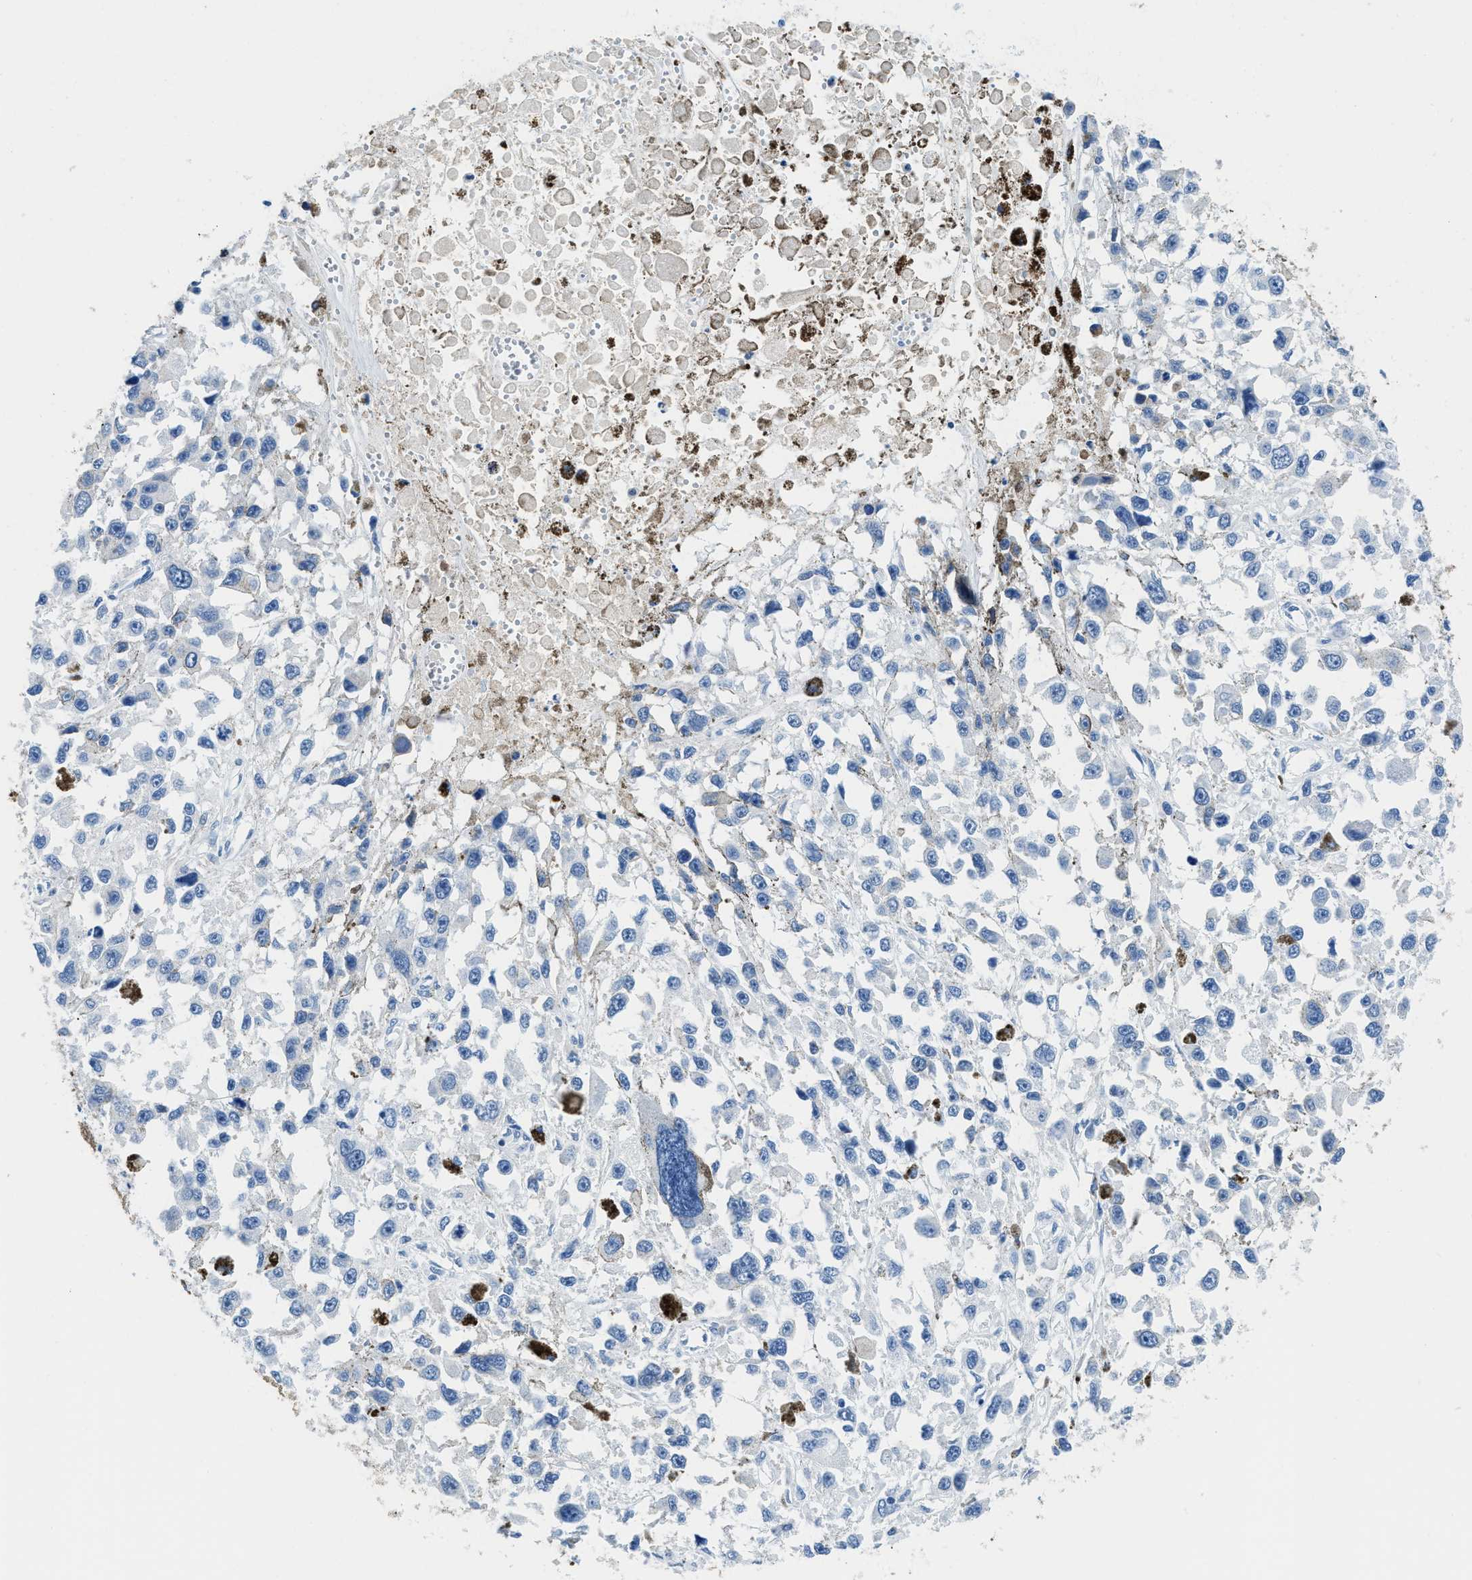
{"staining": {"intensity": "negative", "quantity": "none", "location": "none"}, "tissue": "melanoma", "cell_type": "Tumor cells", "image_type": "cancer", "snomed": [{"axis": "morphology", "description": "Malignant melanoma, Metastatic site"}, {"axis": "topography", "description": "Lymph node"}], "caption": "The IHC image has no significant positivity in tumor cells of melanoma tissue.", "gene": "MBL2", "patient": {"sex": "male", "age": 59}}